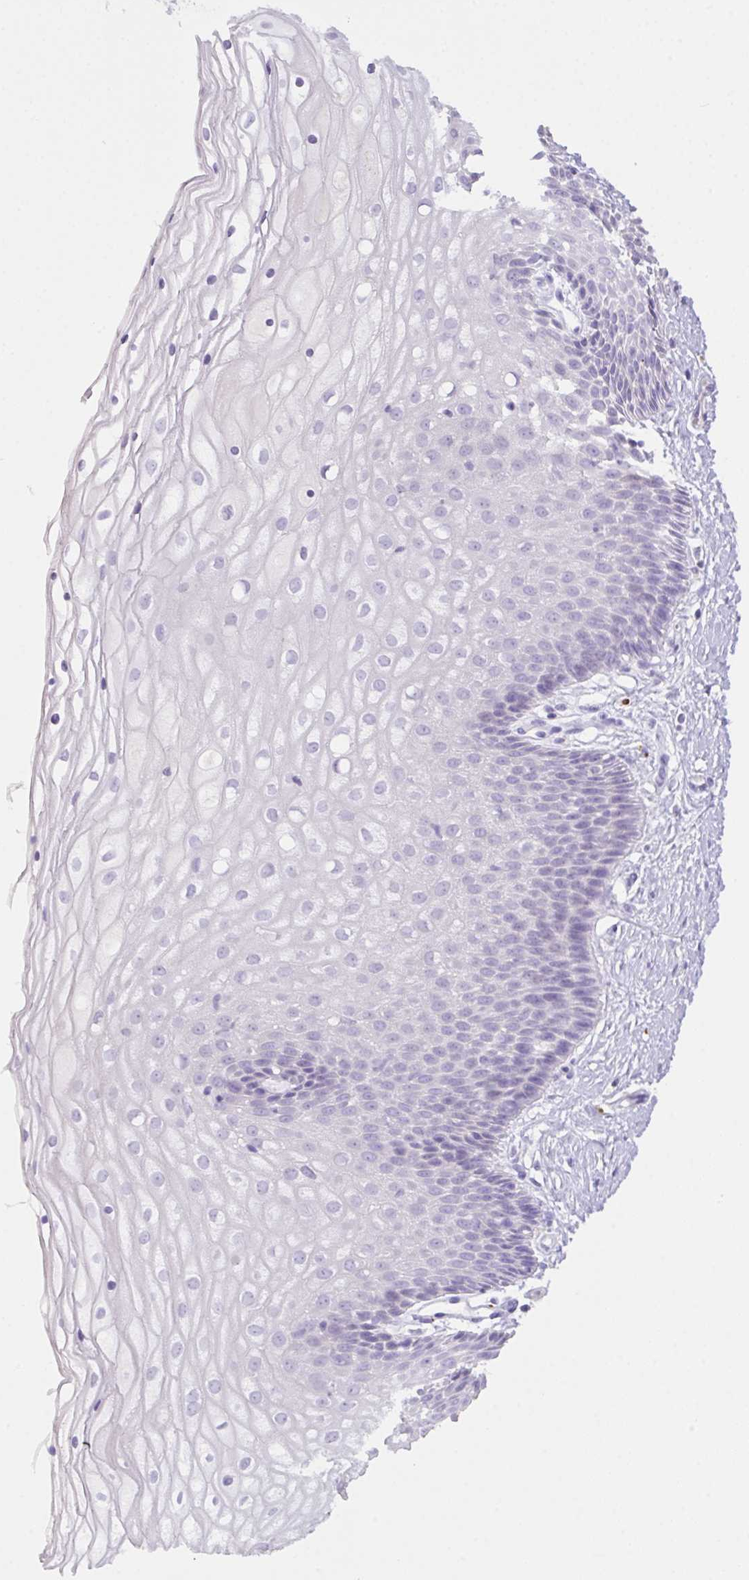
{"staining": {"intensity": "negative", "quantity": "none", "location": "none"}, "tissue": "cervix", "cell_type": "Glandular cells", "image_type": "normal", "snomed": [{"axis": "morphology", "description": "Normal tissue, NOS"}, {"axis": "topography", "description": "Cervix"}], "caption": "This histopathology image is of normal cervix stained with immunohistochemistry (IHC) to label a protein in brown with the nuclei are counter-stained blue. There is no positivity in glandular cells. (Stains: DAB immunohistochemistry with hematoxylin counter stain, Microscopy: brightfield microscopy at high magnification).", "gene": "CST11", "patient": {"sex": "female", "age": 36}}